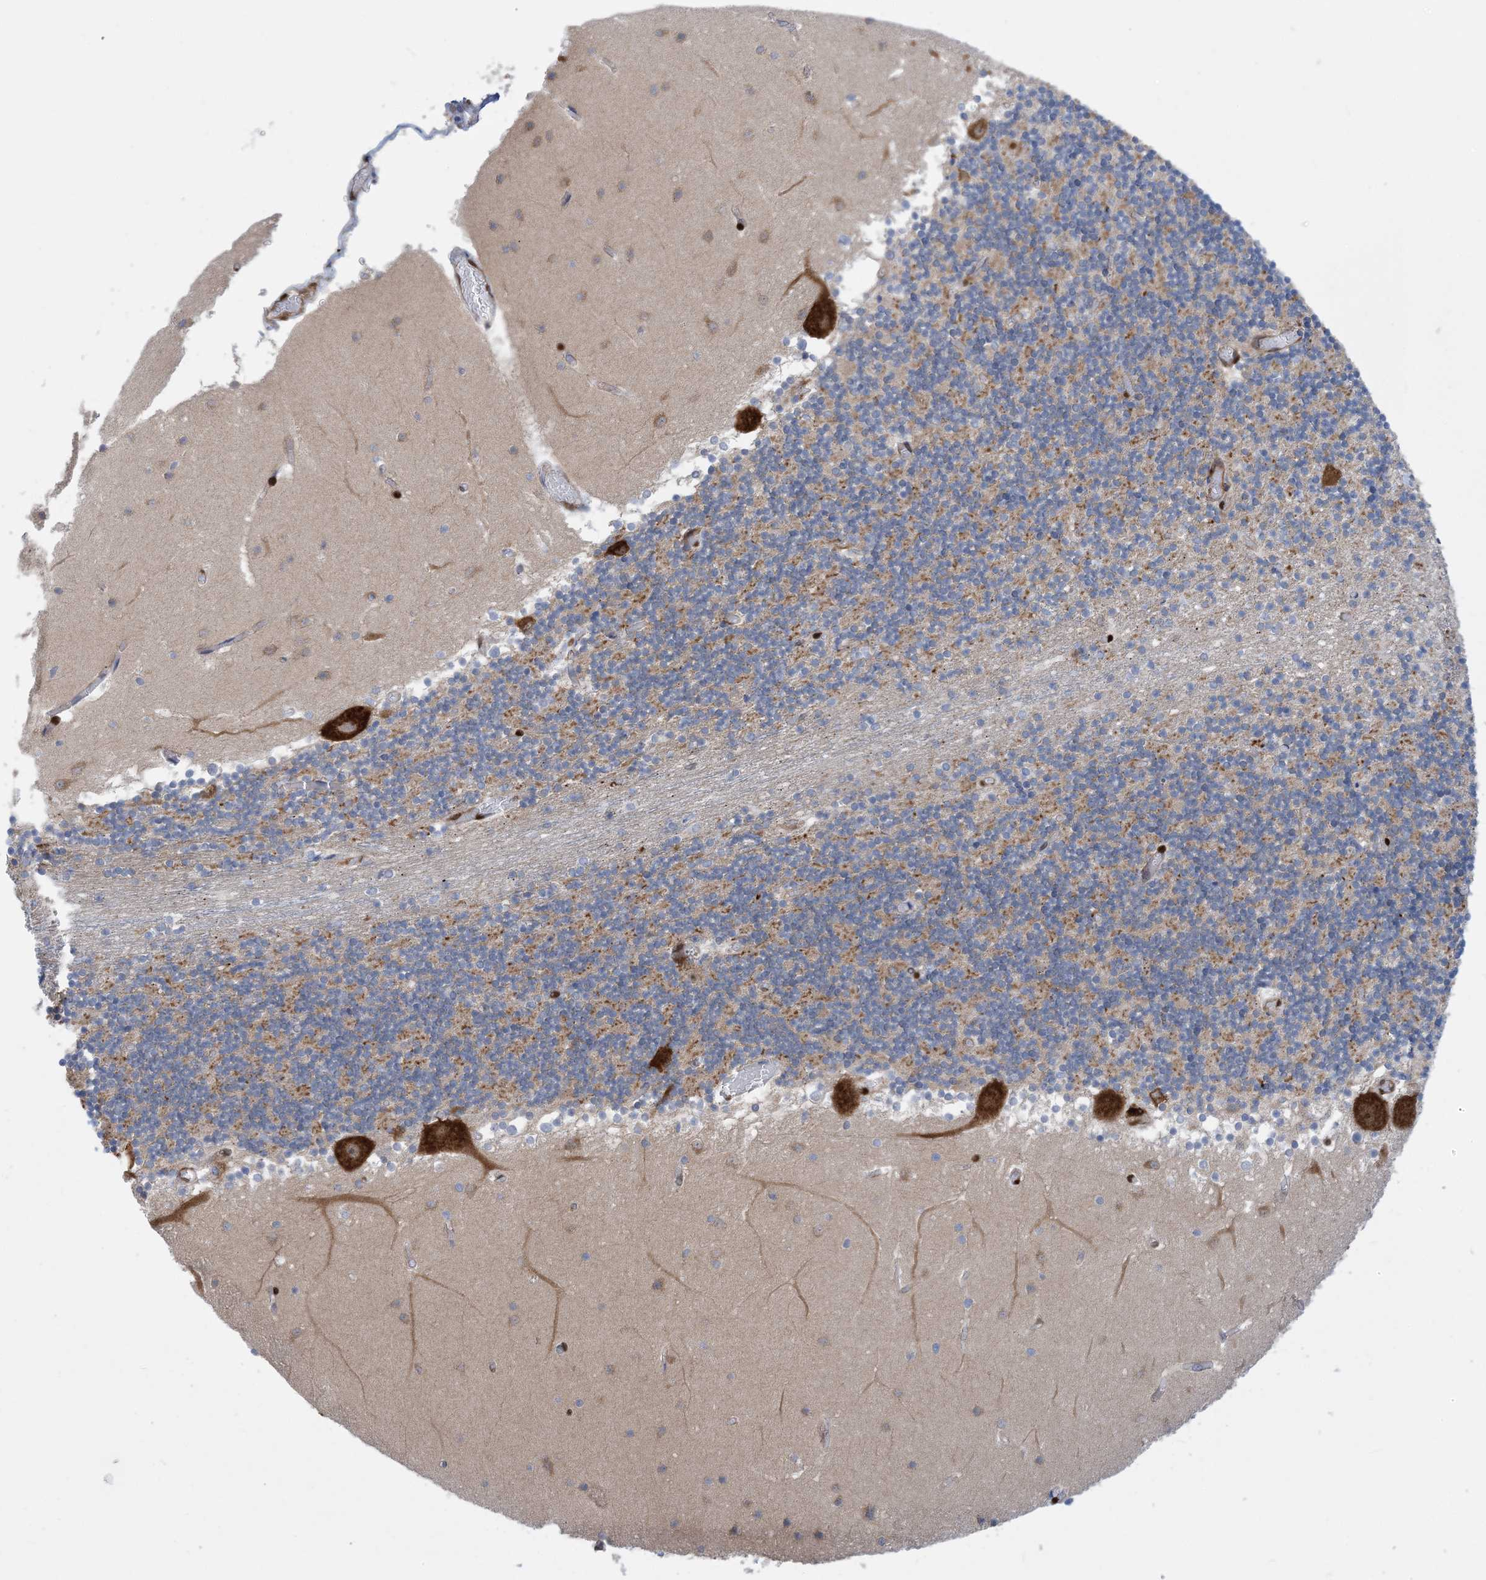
{"staining": {"intensity": "moderate", "quantity": "25%-75%", "location": "cytoplasmic/membranous"}, "tissue": "cerebellum", "cell_type": "Cells in granular layer", "image_type": "normal", "snomed": [{"axis": "morphology", "description": "Normal tissue, NOS"}, {"axis": "topography", "description": "Cerebellum"}], "caption": "Immunohistochemistry of benign cerebellum reveals medium levels of moderate cytoplasmic/membranous expression in about 25%-75% of cells in granular layer.", "gene": "RBMS3", "patient": {"sex": "female", "age": 28}}